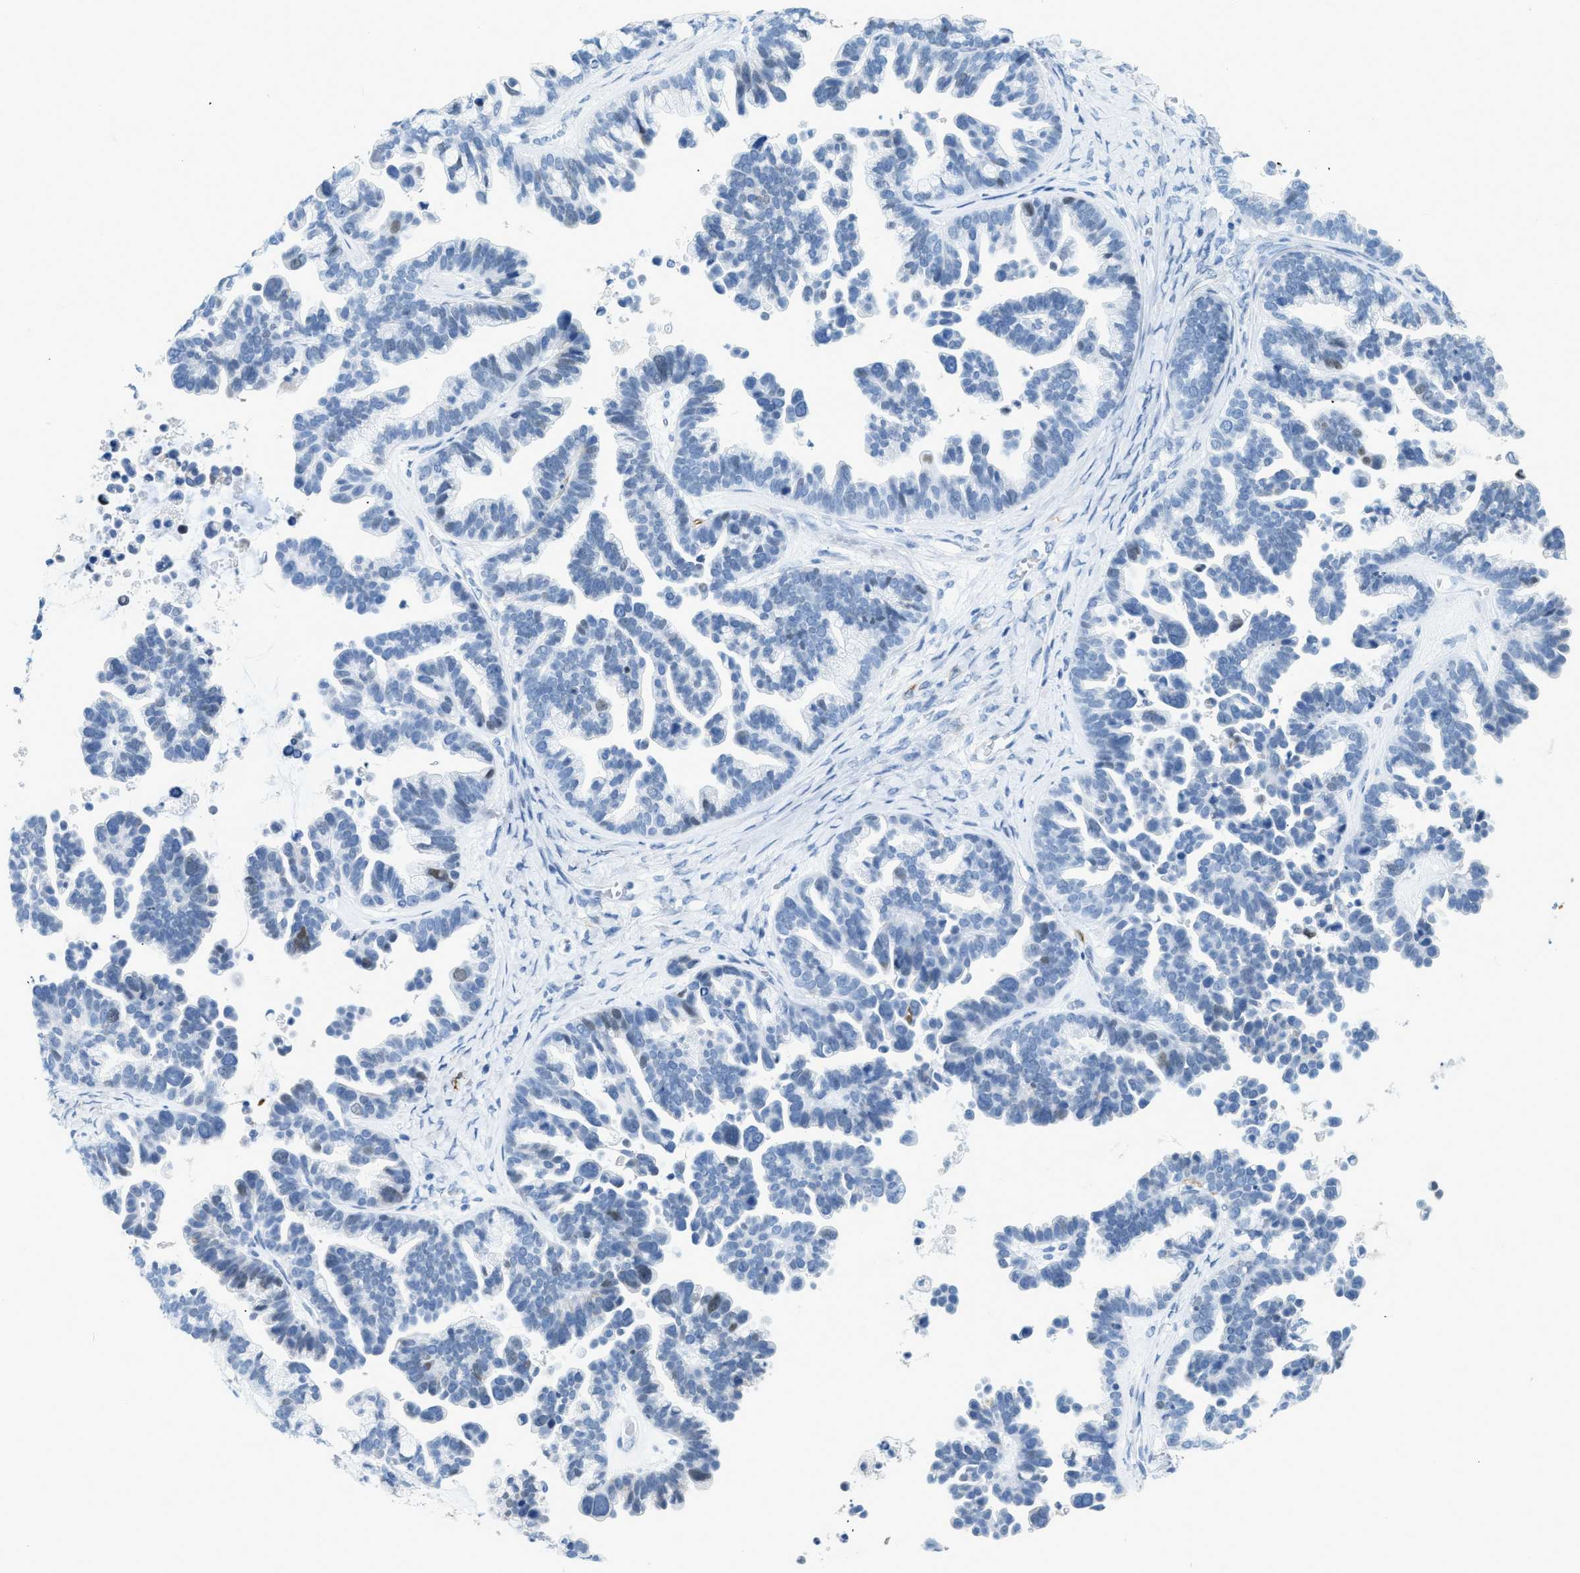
{"staining": {"intensity": "negative", "quantity": "none", "location": "none"}, "tissue": "ovarian cancer", "cell_type": "Tumor cells", "image_type": "cancer", "snomed": [{"axis": "morphology", "description": "Cystadenocarcinoma, serous, NOS"}, {"axis": "topography", "description": "Ovary"}], "caption": "There is no significant expression in tumor cells of serous cystadenocarcinoma (ovarian). (DAB immunohistochemistry with hematoxylin counter stain).", "gene": "DES", "patient": {"sex": "female", "age": 56}}